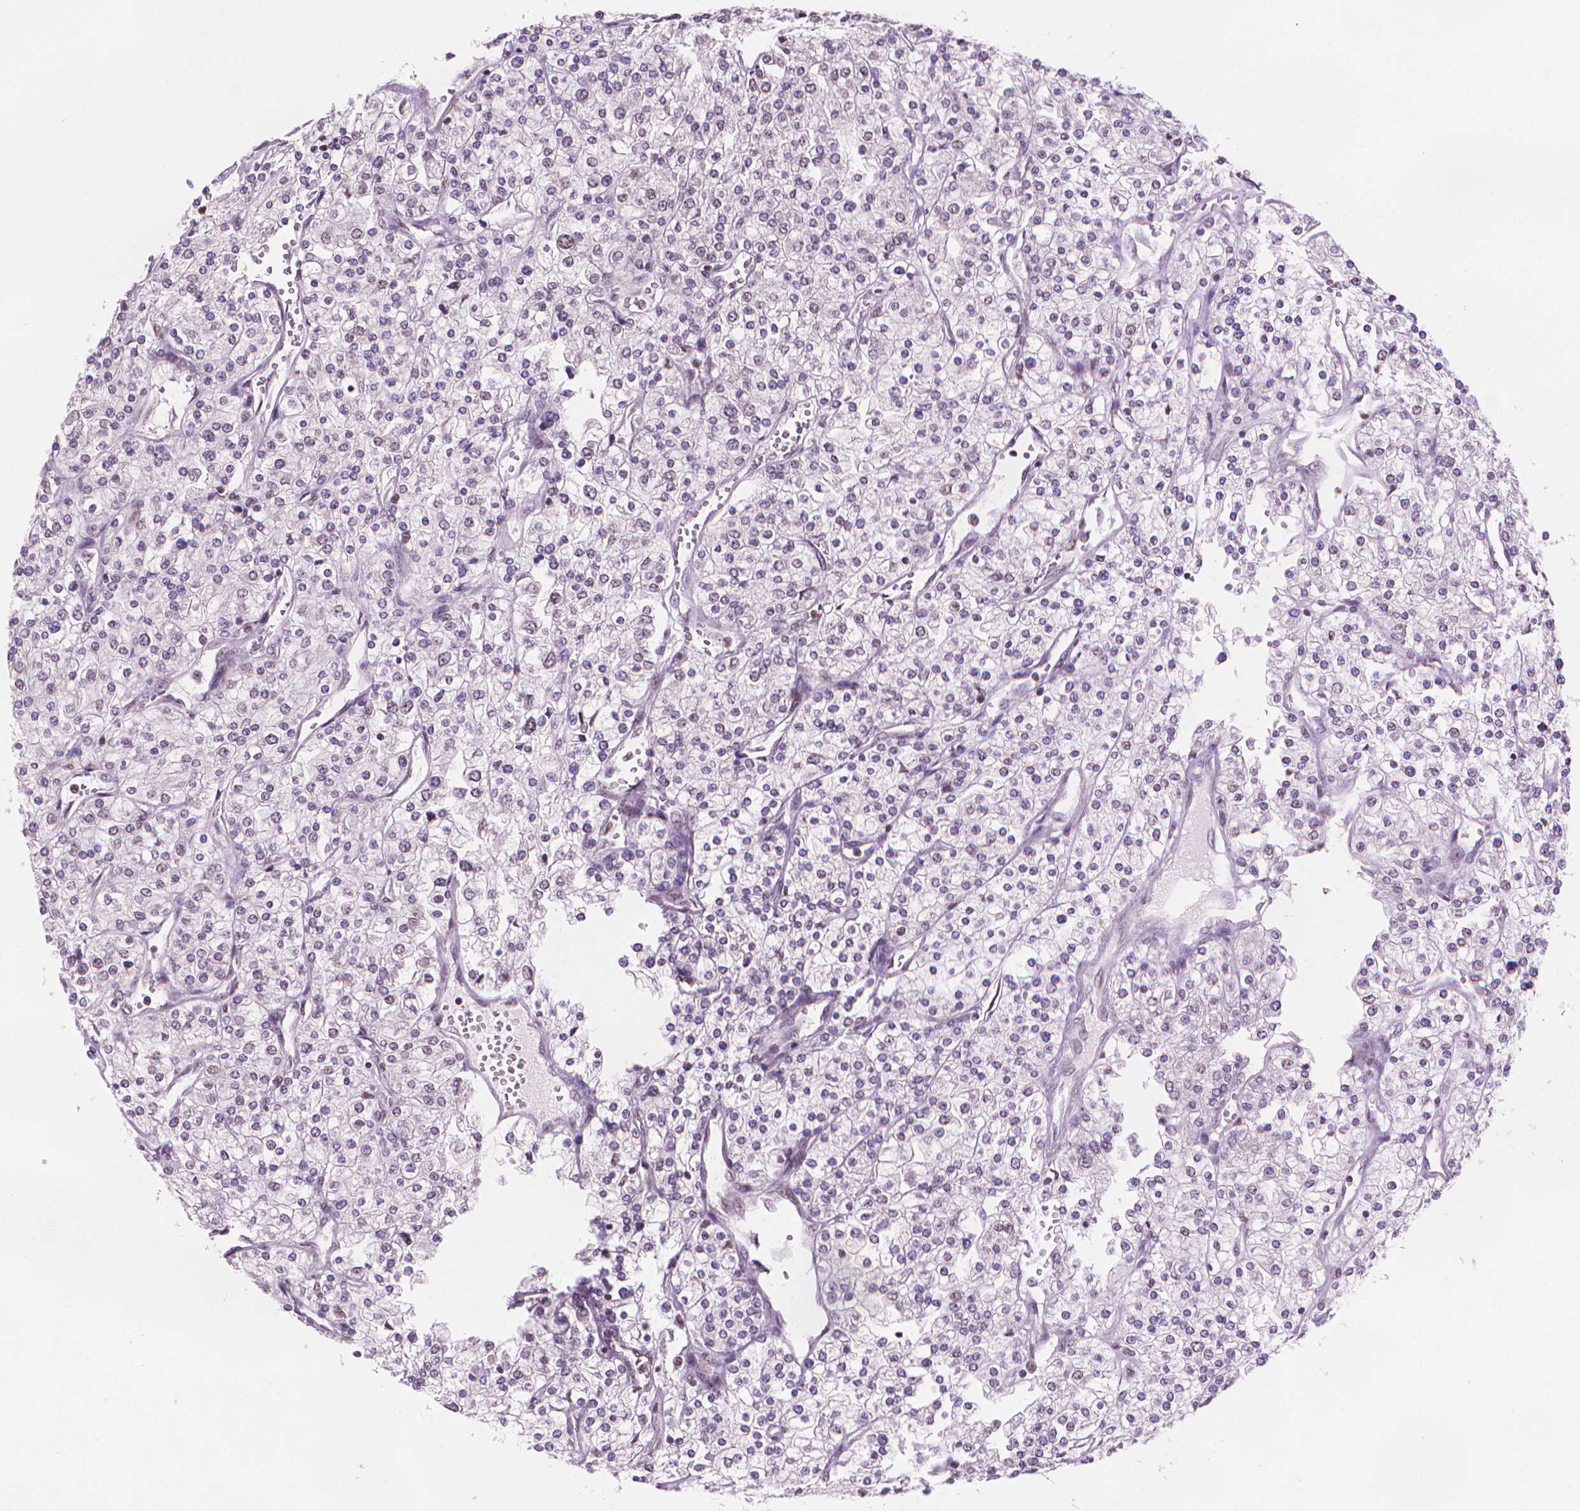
{"staining": {"intensity": "negative", "quantity": "none", "location": "none"}, "tissue": "renal cancer", "cell_type": "Tumor cells", "image_type": "cancer", "snomed": [{"axis": "morphology", "description": "Adenocarcinoma, NOS"}, {"axis": "topography", "description": "Kidney"}], "caption": "There is no significant staining in tumor cells of renal cancer (adenocarcinoma). (Immunohistochemistry, brightfield microscopy, high magnification).", "gene": "UBN1", "patient": {"sex": "male", "age": 80}}